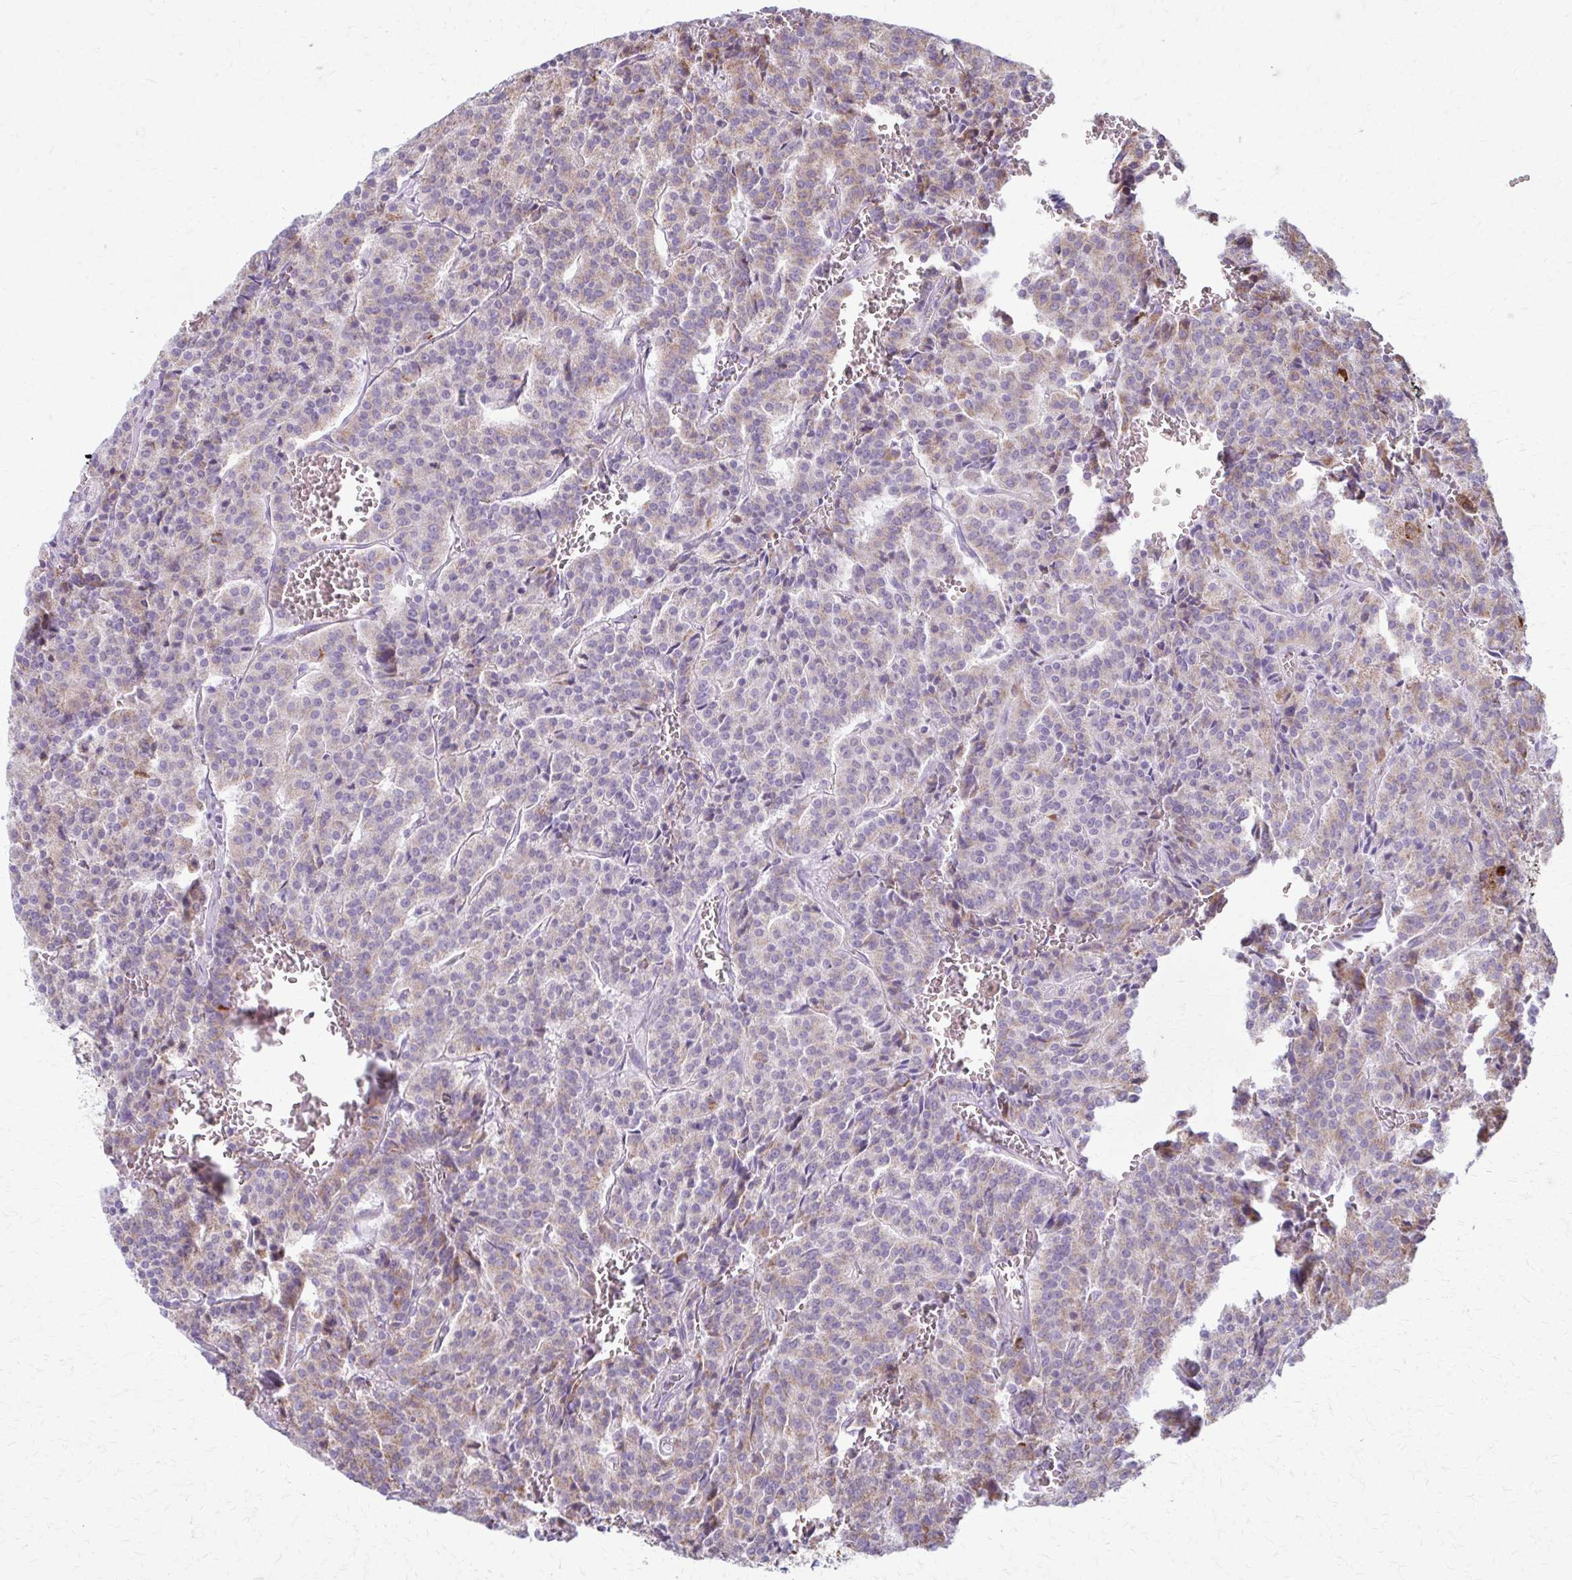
{"staining": {"intensity": "weak", "quantity": "<25%", "location": "cytoplasmic/membranous"}, "tissue": "carcinoid", "cell_type": "Tumor cells", "image_type": "cancer", "snomed": [{"axis": "morphology", "description": "Carcinoid, malignant, NOS"}, {"axis": "topography", "description": "Lung"}], "caption": "Human carcinoid (malignant) stained for a protein using IHC exhibits no staining in tumor cells.", "gene": "TVP23A", "patient": {"sex": "male", "age": 70}}